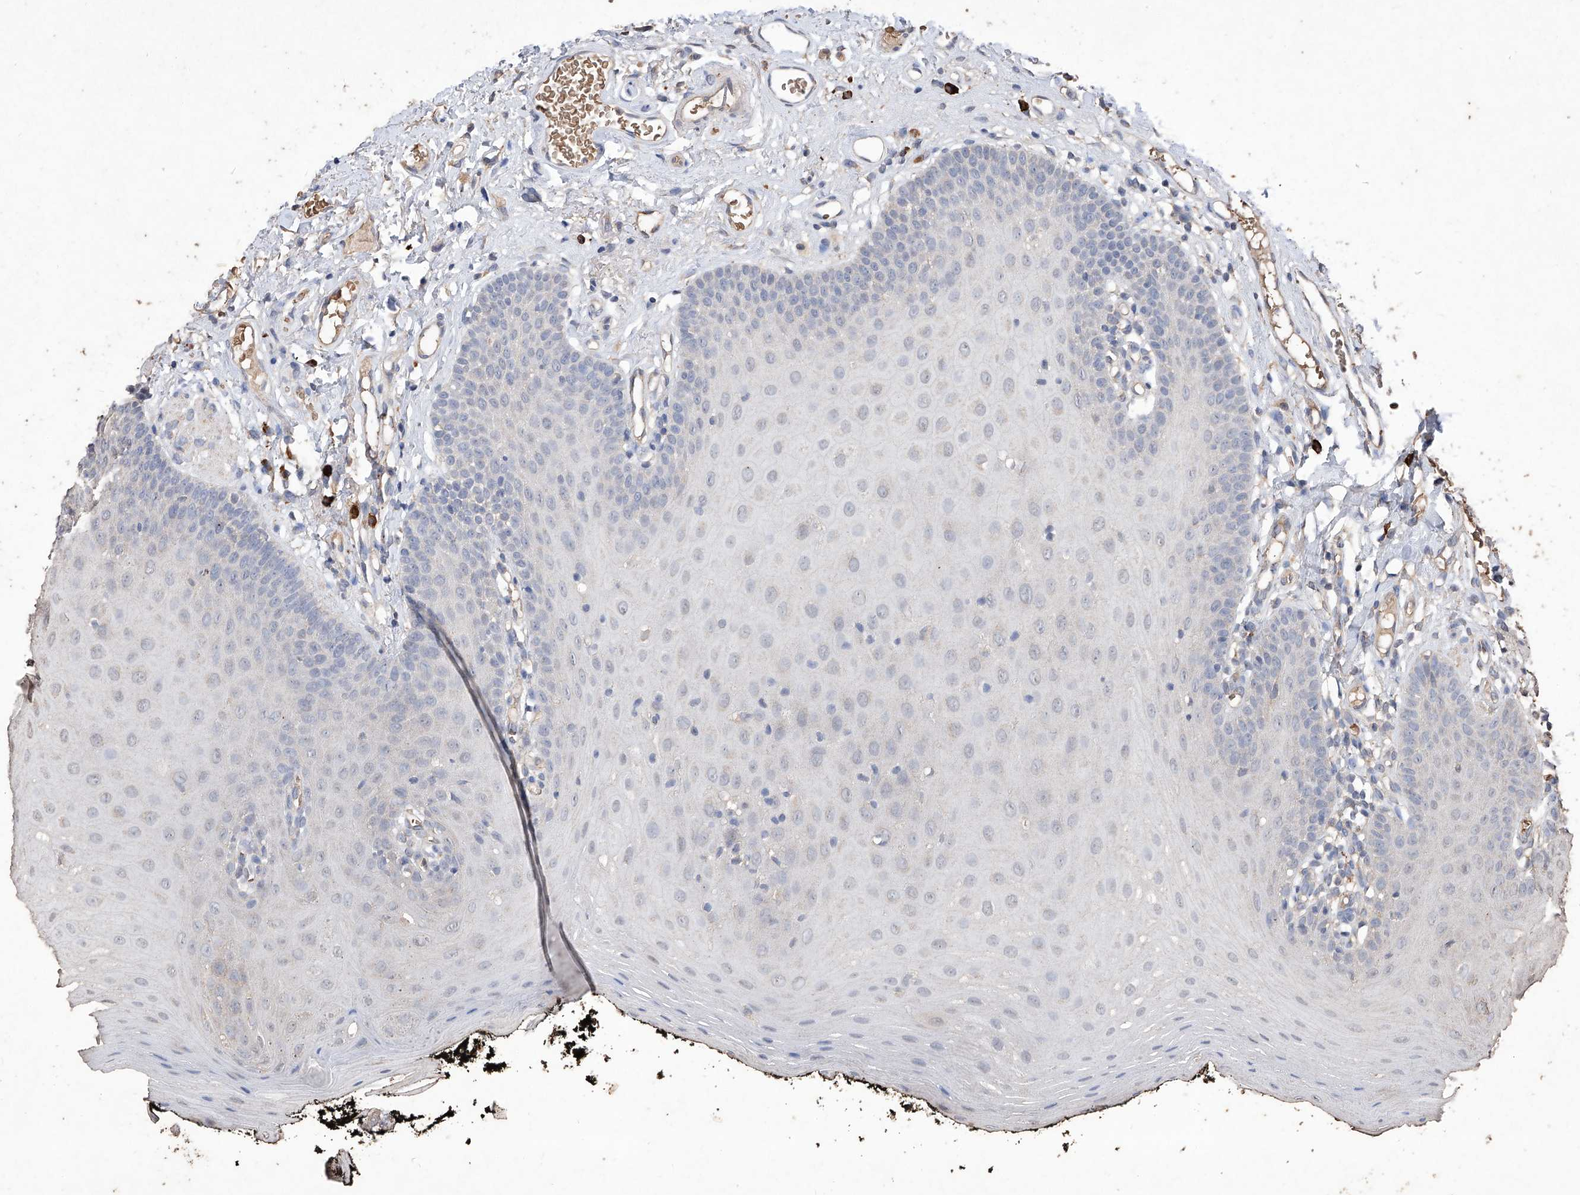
{"staining": {"intensity": "negative", "quantity": "none", "location": "none"}, "tissue": "oral mucosa", "cell_type": "Squamous epithelial cells", "image_type": "normal", "snomed": [{"axis": "morphology", "description": "Normal tissue, NOS"}, {"axis": "topography", "description": "Oral tissue"}], "caption": "IHC image of benign oral mucosa: human oral mucosa stained with DAB shows no significant protein positivity in squamous epithelial cells. (DAB (3,3'-diaminobenzidine) IHC, high magnification).", "gene": "EML1", "patient": {"sex": "male", "age": 74}}